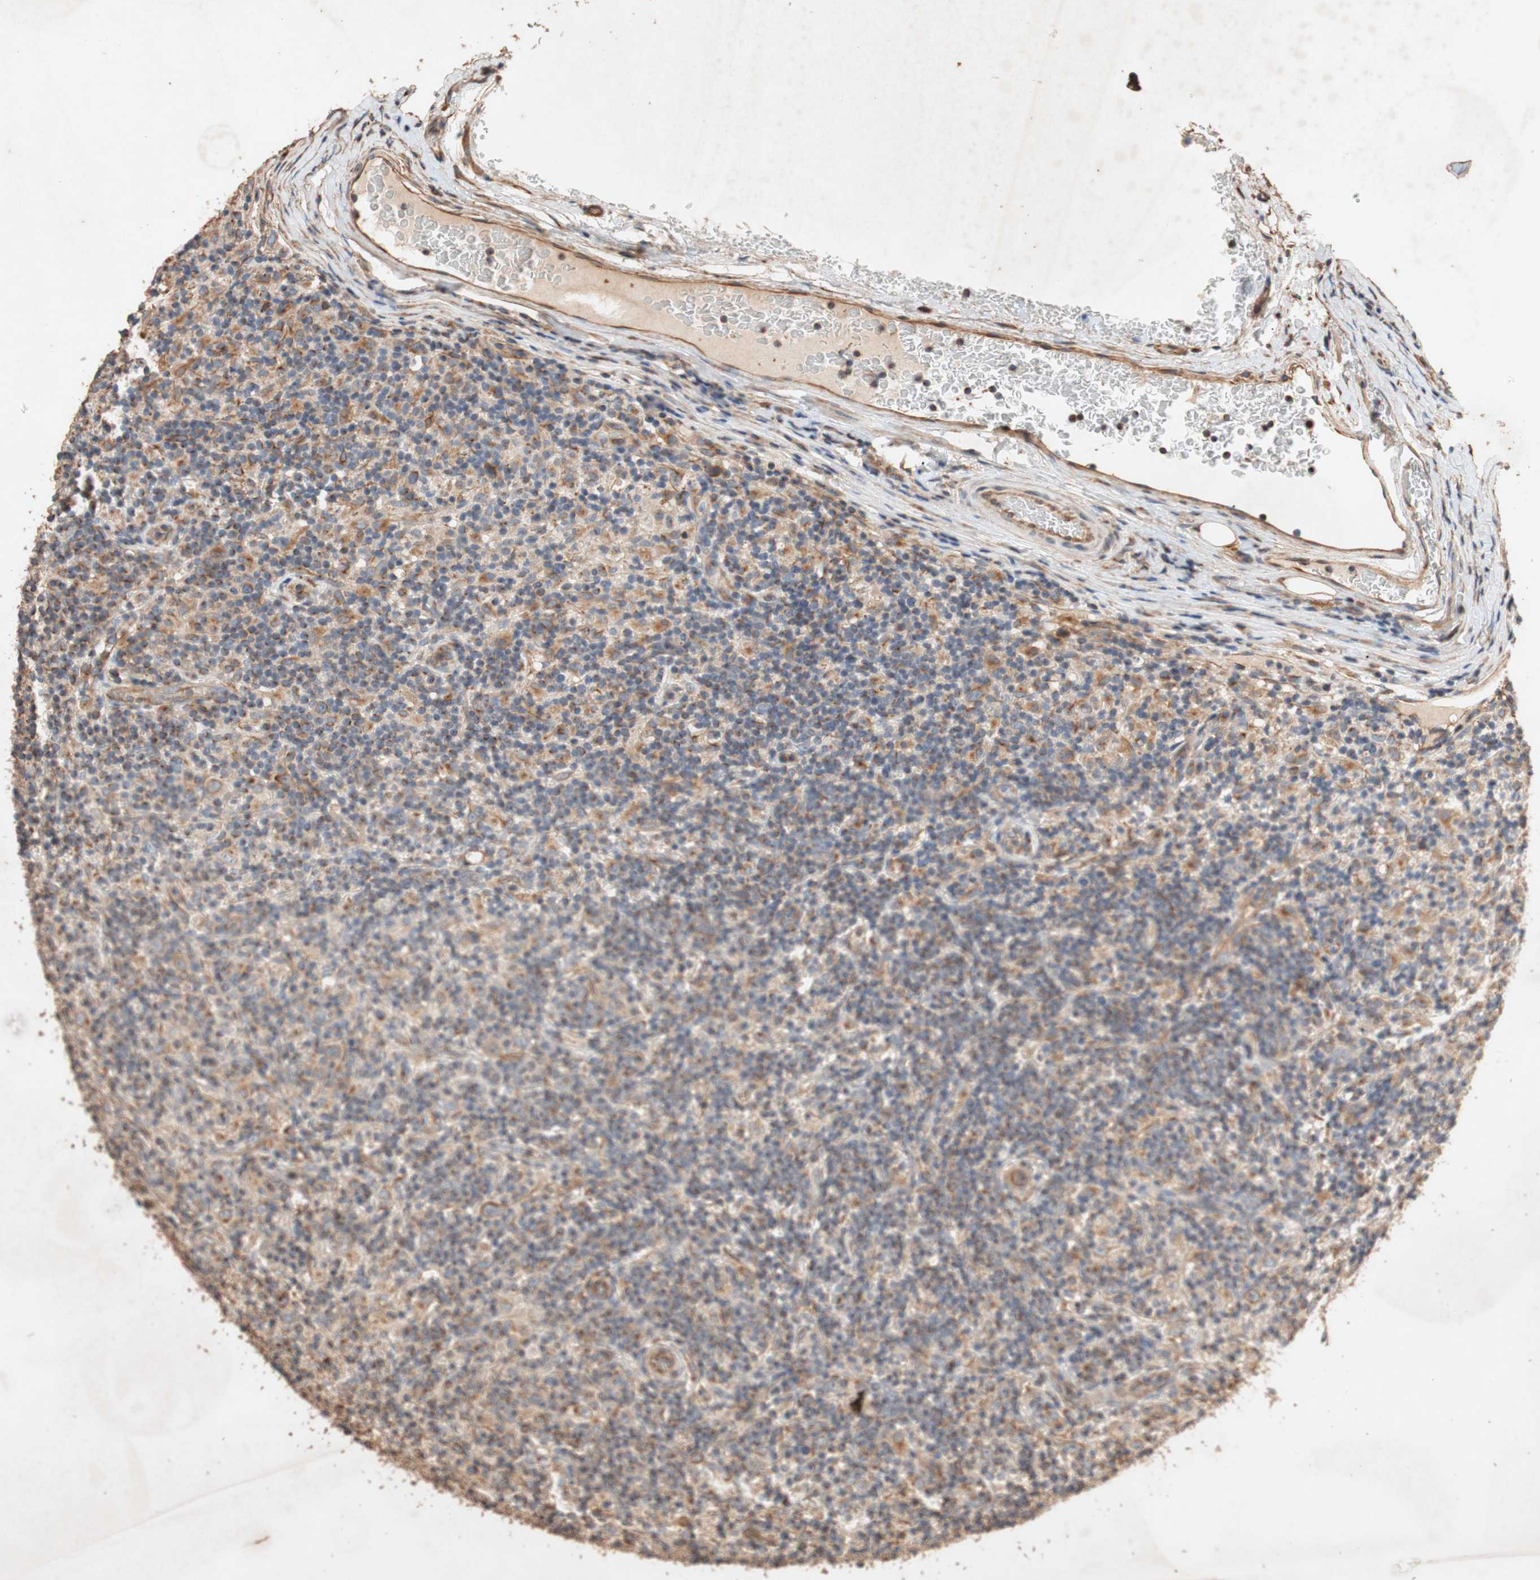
{"staining": {"intensity": "weak", "quantity": "25%-75%", "location": "cytoplasmic/membranous"}, "tissue": "lymphoma", "cell_type": "Tumor cells", "image_type": "cancer", "snomed": [{"axis": "morphology", "description": "Hodgkin's disease, NOS"}, {"axis": "topography", "description": "Lymph node"}], "caption": "Lymphoma tissue demonstrates weak cytoplasmic/membranous positivity in approximately 25%-75% of tumor cells", "gene": "TUBB", "patient": {"sex": "male", "age": 70}}